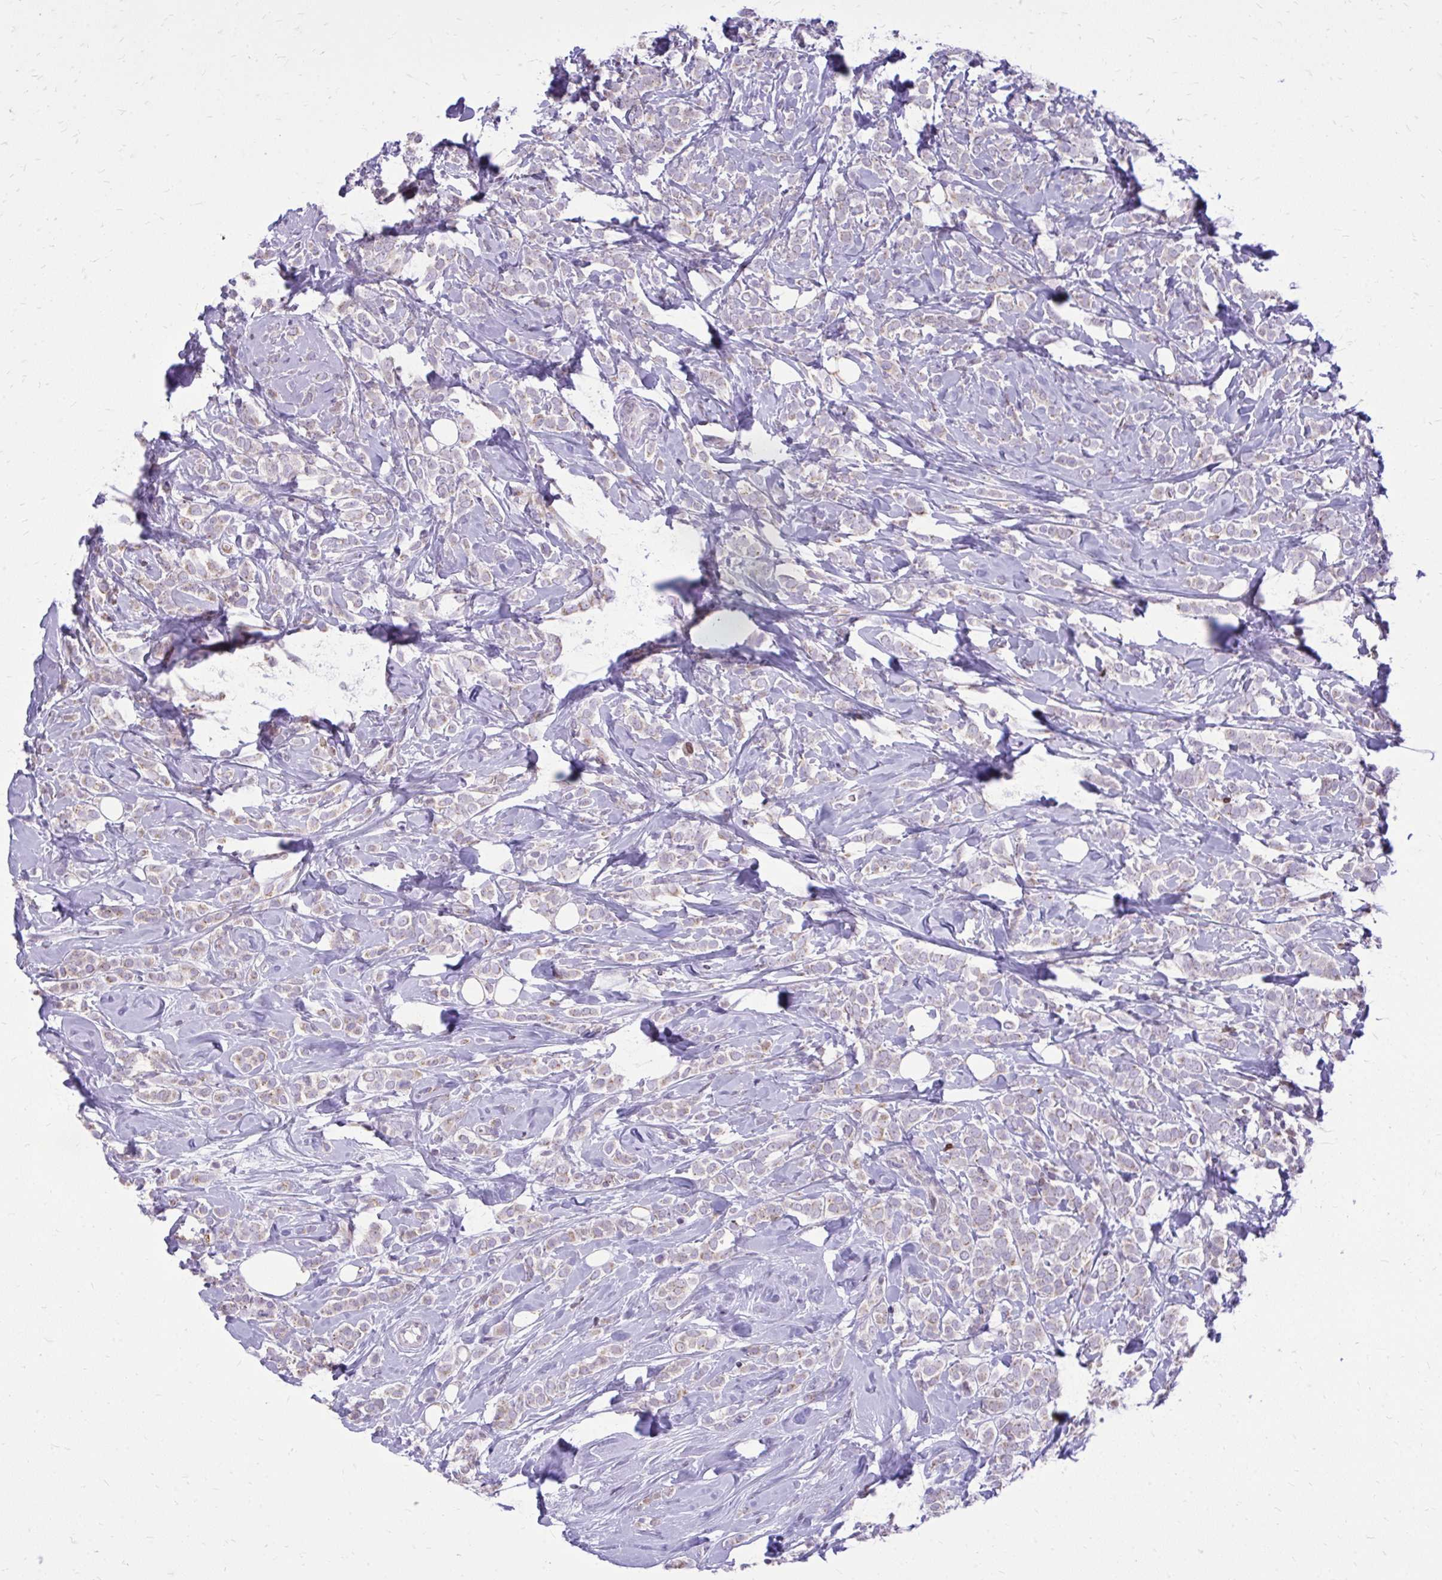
{"staining": {"intensity": "negative", "quantity": "none", "location": "none"}, "tissue": "breast cancer", "cell_type": "Tumor cells", "image_type": "cancer", "snomed": [{"axis": "morphology", "description": "Lobular carcinoma"}, {"axis": "topography", "description": "Breast"}], "caption": "Tumor cells are negative for protein expression in human lobular carcinoma (breast).", "gene": "RPS6KA2", "patient": {"sex": "female", "age": 49}}